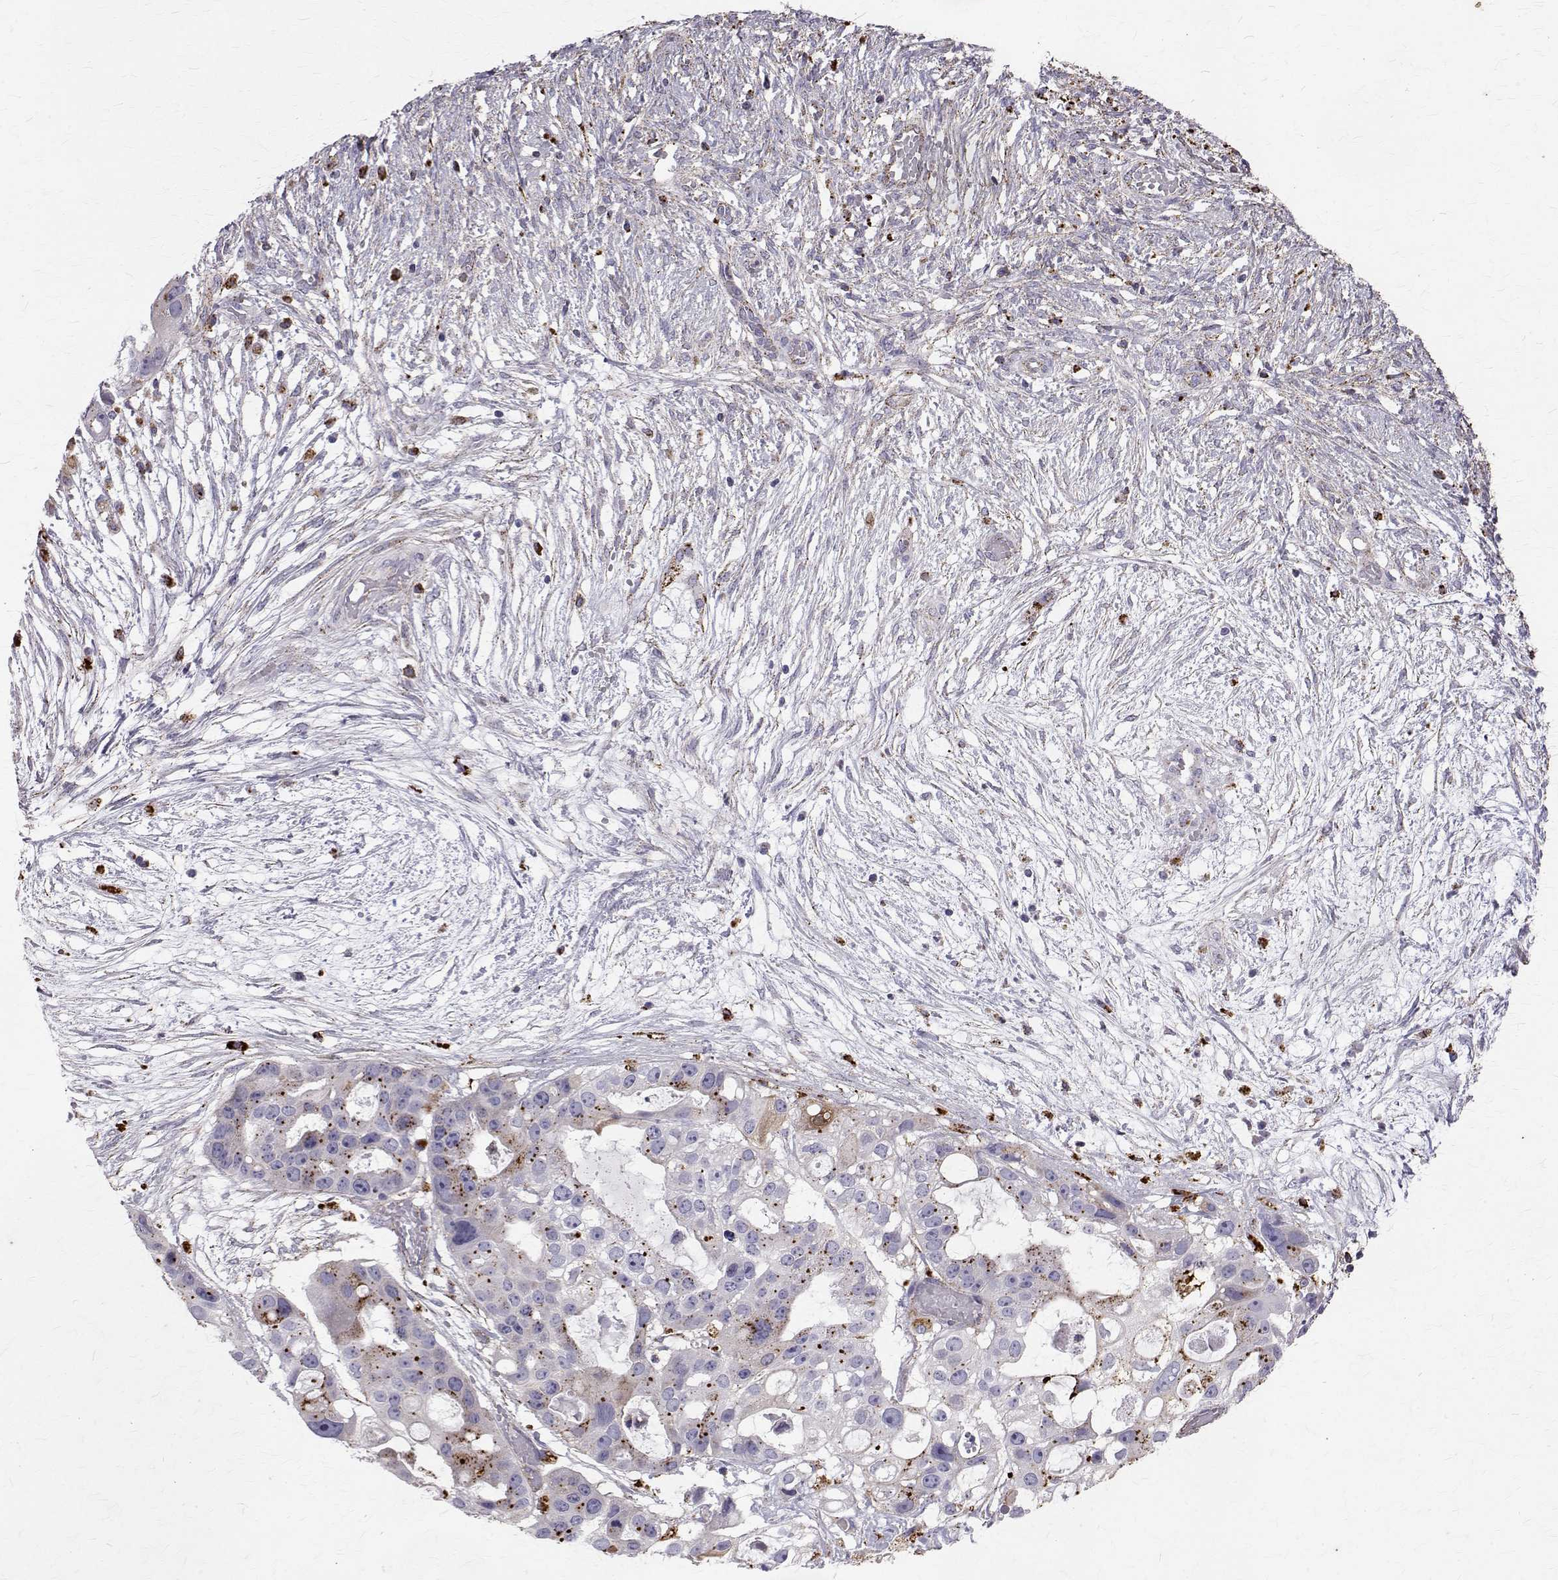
{"staining": {"intensity": "negative", "quantity": "none", "location": "none"}, "tissue": "ovarian cancer", "cell_type": "Tumor cells", "image_type": "cancer", "snomed": [{"axis": "morphology", "description": "Cystadenocarcinoma, serous, NOS"}, {"axis": "topography", "description": "Ovary"}], "caption": "Ovarian serous cystadenocarcinoma was stained to show a protein in brown. There is no significant positivity in tumor cells.", "gene": "TPP1", "patient": {"sex": "female", "age": 56}}